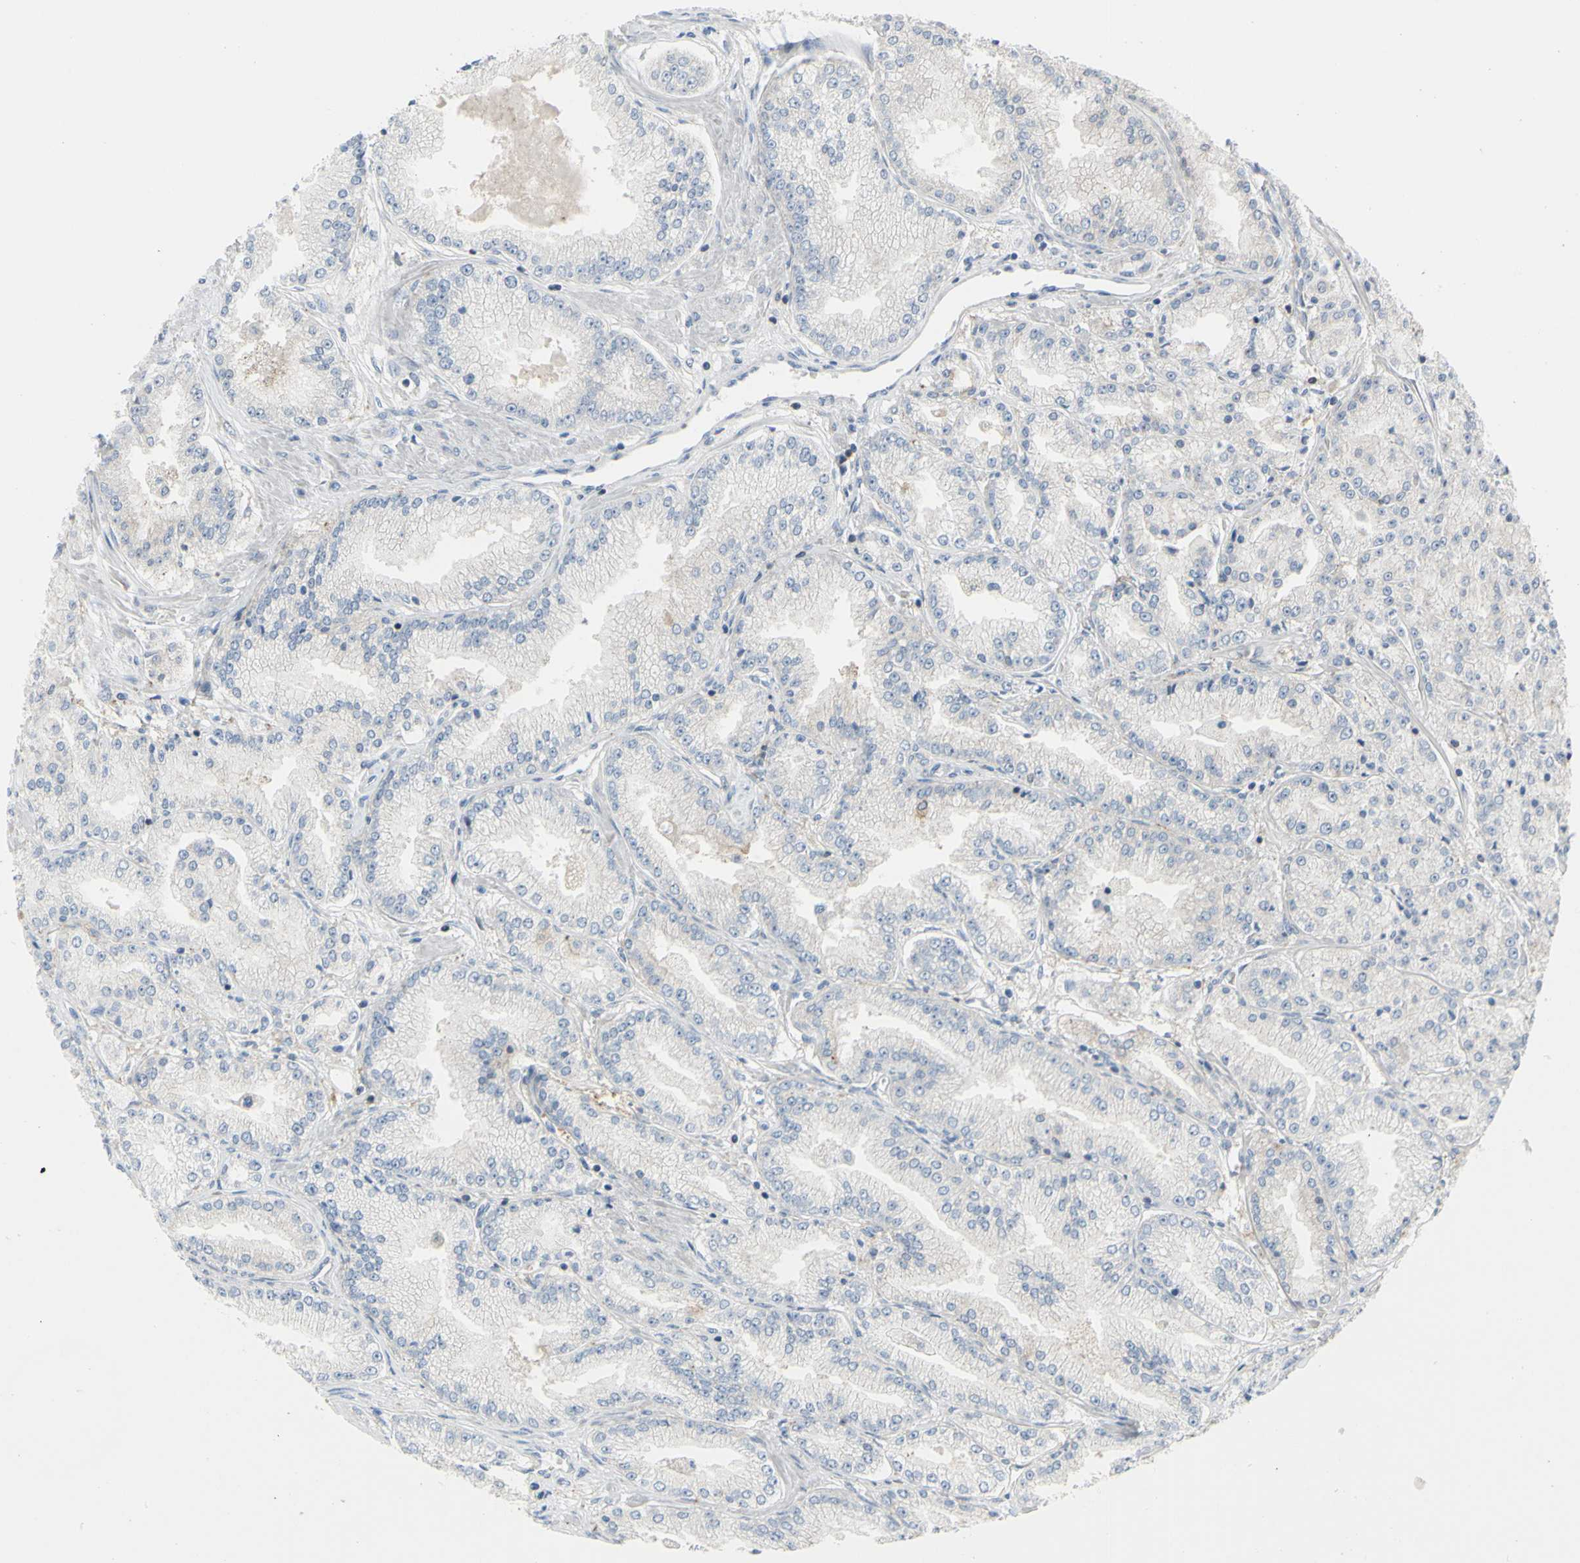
{"staining": {"intensity": "weak", "quantity": ">75%", "location": "cytoplasmic/membranous"}, "tissue": "prostate cancer", "cell_type": "Tumor cells", "image_type": "cancer", "snomed": [{"axis": "morphology", "description": "Adenocarcinoma, High grade"}, {"axis": "topography", "description": "Prostate"}], "caption": "Prostate adenocarcinoma (high-grade) was stained to show a protein in brown. There is low levels of weak cytoplasmic/membranous expression in about >75% of tumor cells.", "gene": "MUC1", "patient": {"sex": "male", "age": 61}}